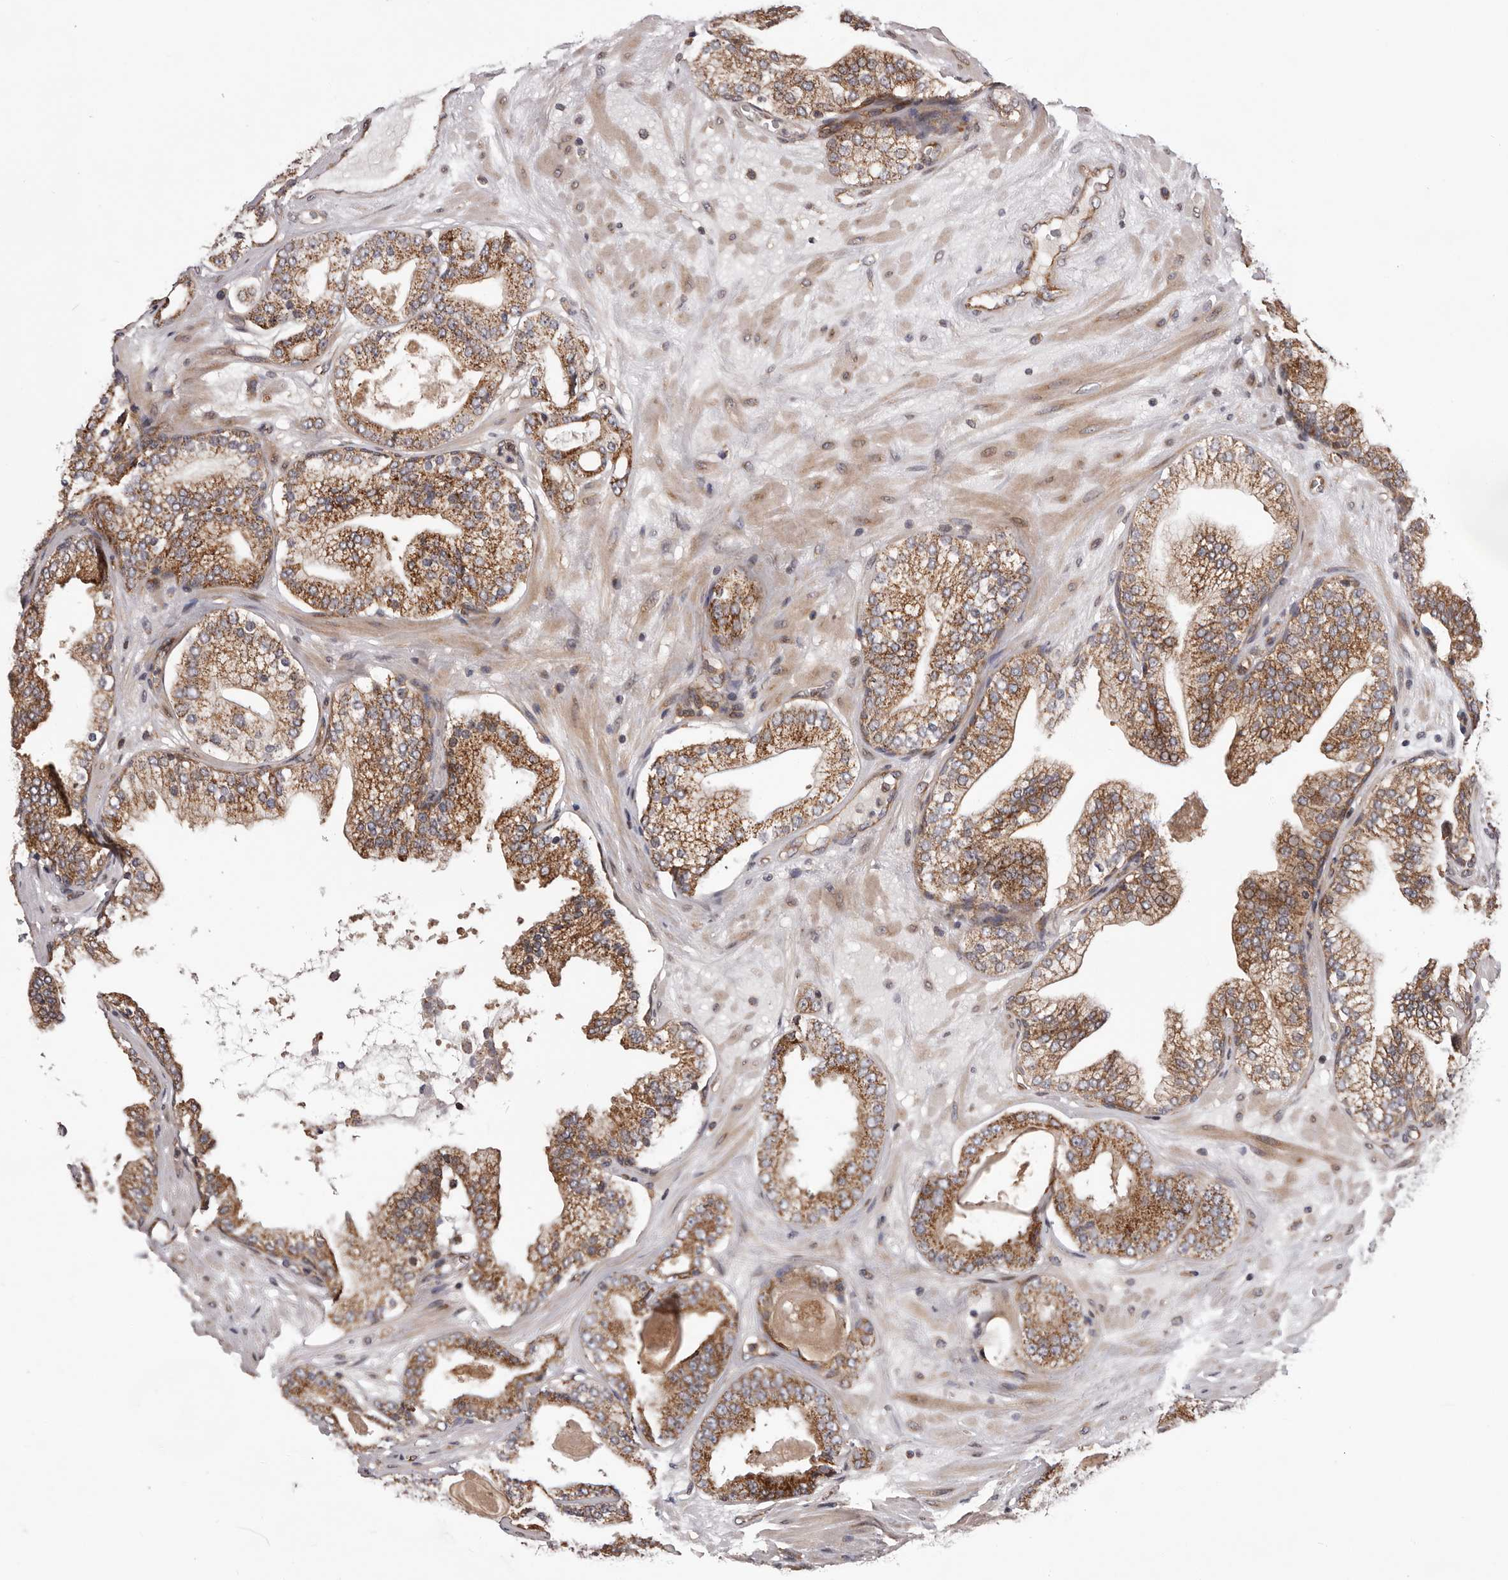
{"staining": {"intensity": "moderate", "quantity": ">75%", "location": "cytoplasmic/membranous"}, "tissue": "prostate cancer", "cell_type": "Tumor cells", "image_type": "cancer", "snomed": [{"axis": "morphology", "description": "Adenocarcinoma, High grade"}, {"axis": "topography", "description": "Prostate"}], "caption": "A brown stain shows moderate cytoplasmic/membranous staining of a protein in human prostate high-grade adenocarcinoma tumor cells.", "gene": "VPS37A", "patient": {"sex": "male", "age": 68}}